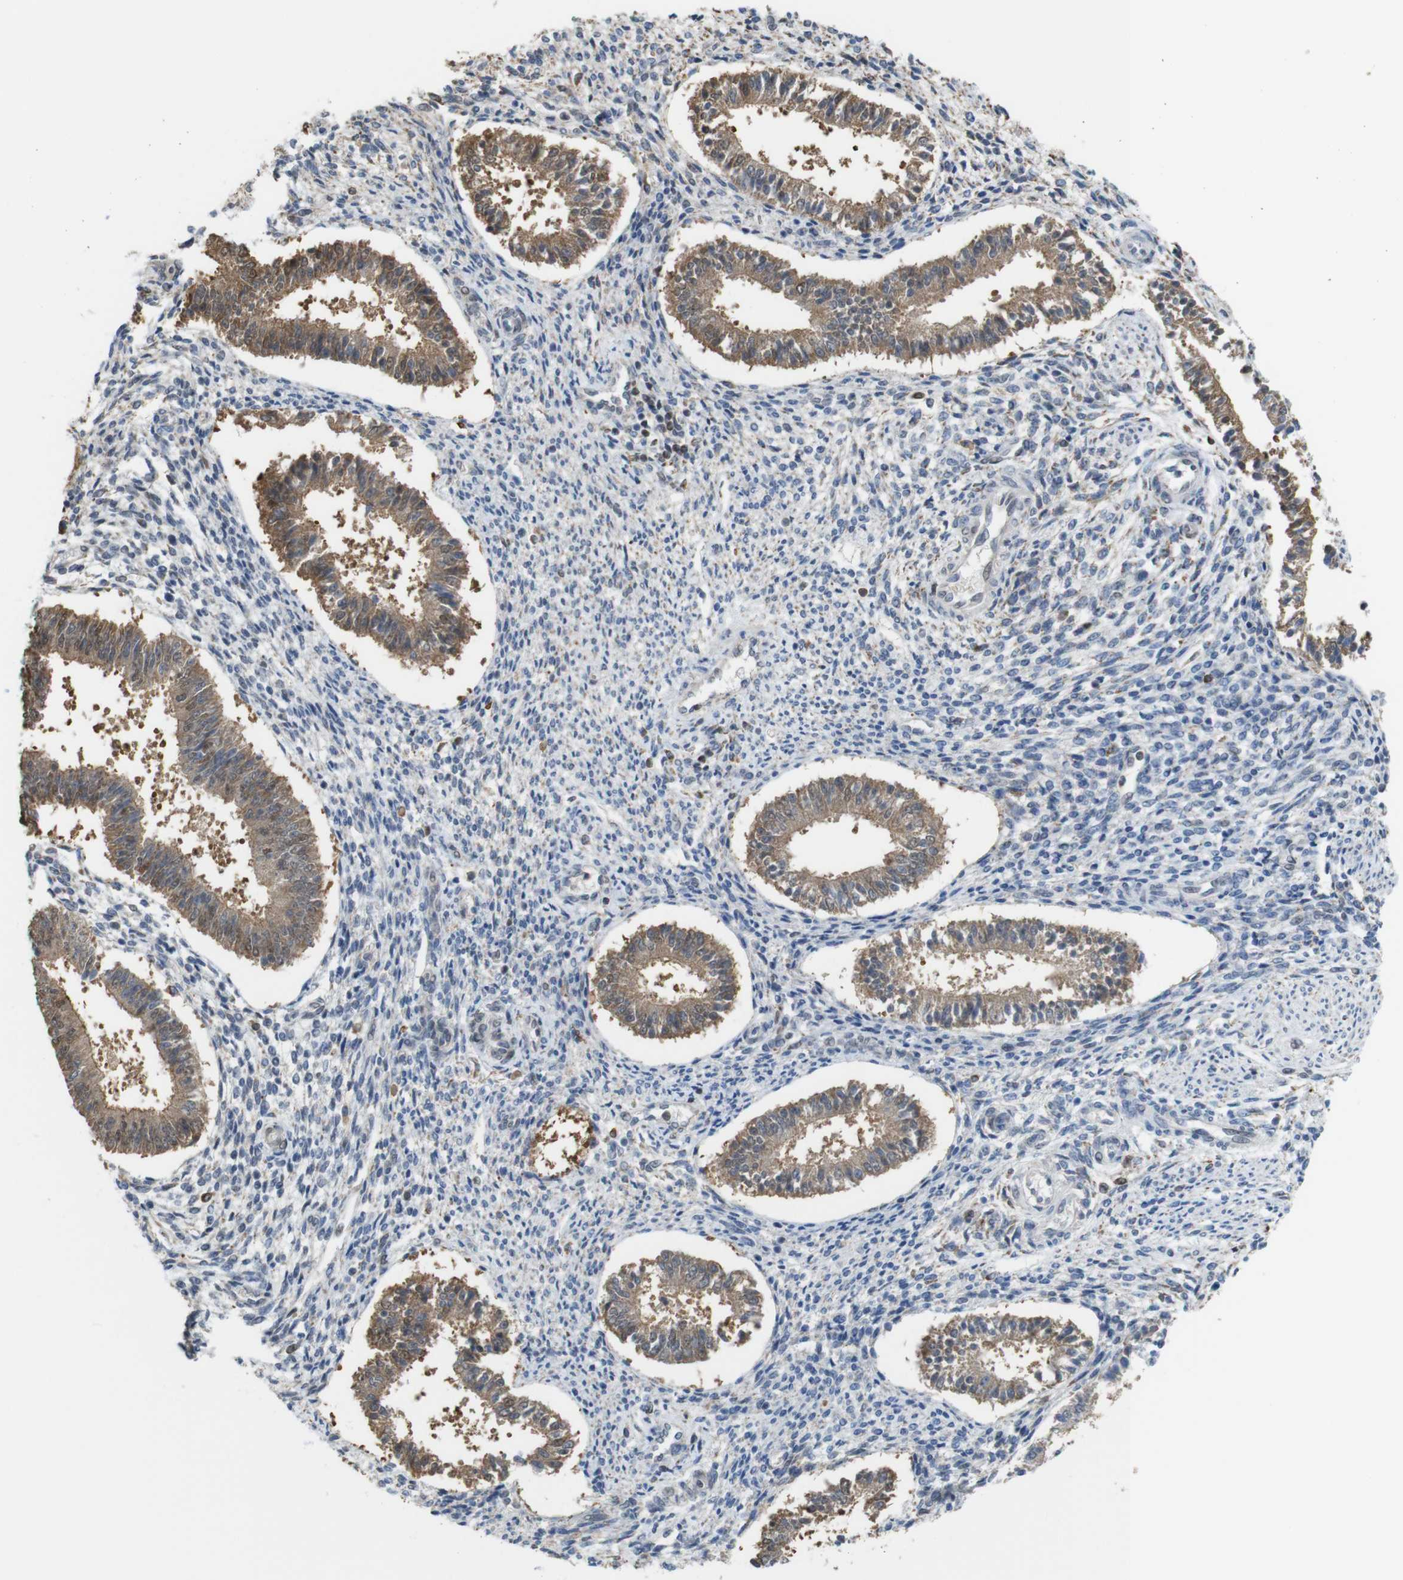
{"staining": {"intensity": "weak", "quantity": "<25%", "location": "cytoplasmic/membranous"}, "tissue": "endometrium", "cell_type": "Cells in endometrial stroma", "image_type": "normal", "snomed": [{"axis": "morphology", "description": "Normal tissue, NOS"}, {"axis": "topography", "description": "Endometrium"}], "caption": "IHC histopathology image of normal endometrium stained for a protein (brown), which displays no expression in cells in endometrial stroma. (DAB immunohistochemistry with hematoxylin counter stain).", "gene": "PNMA8A", "patient": {"sex": "female", "age": 35}}